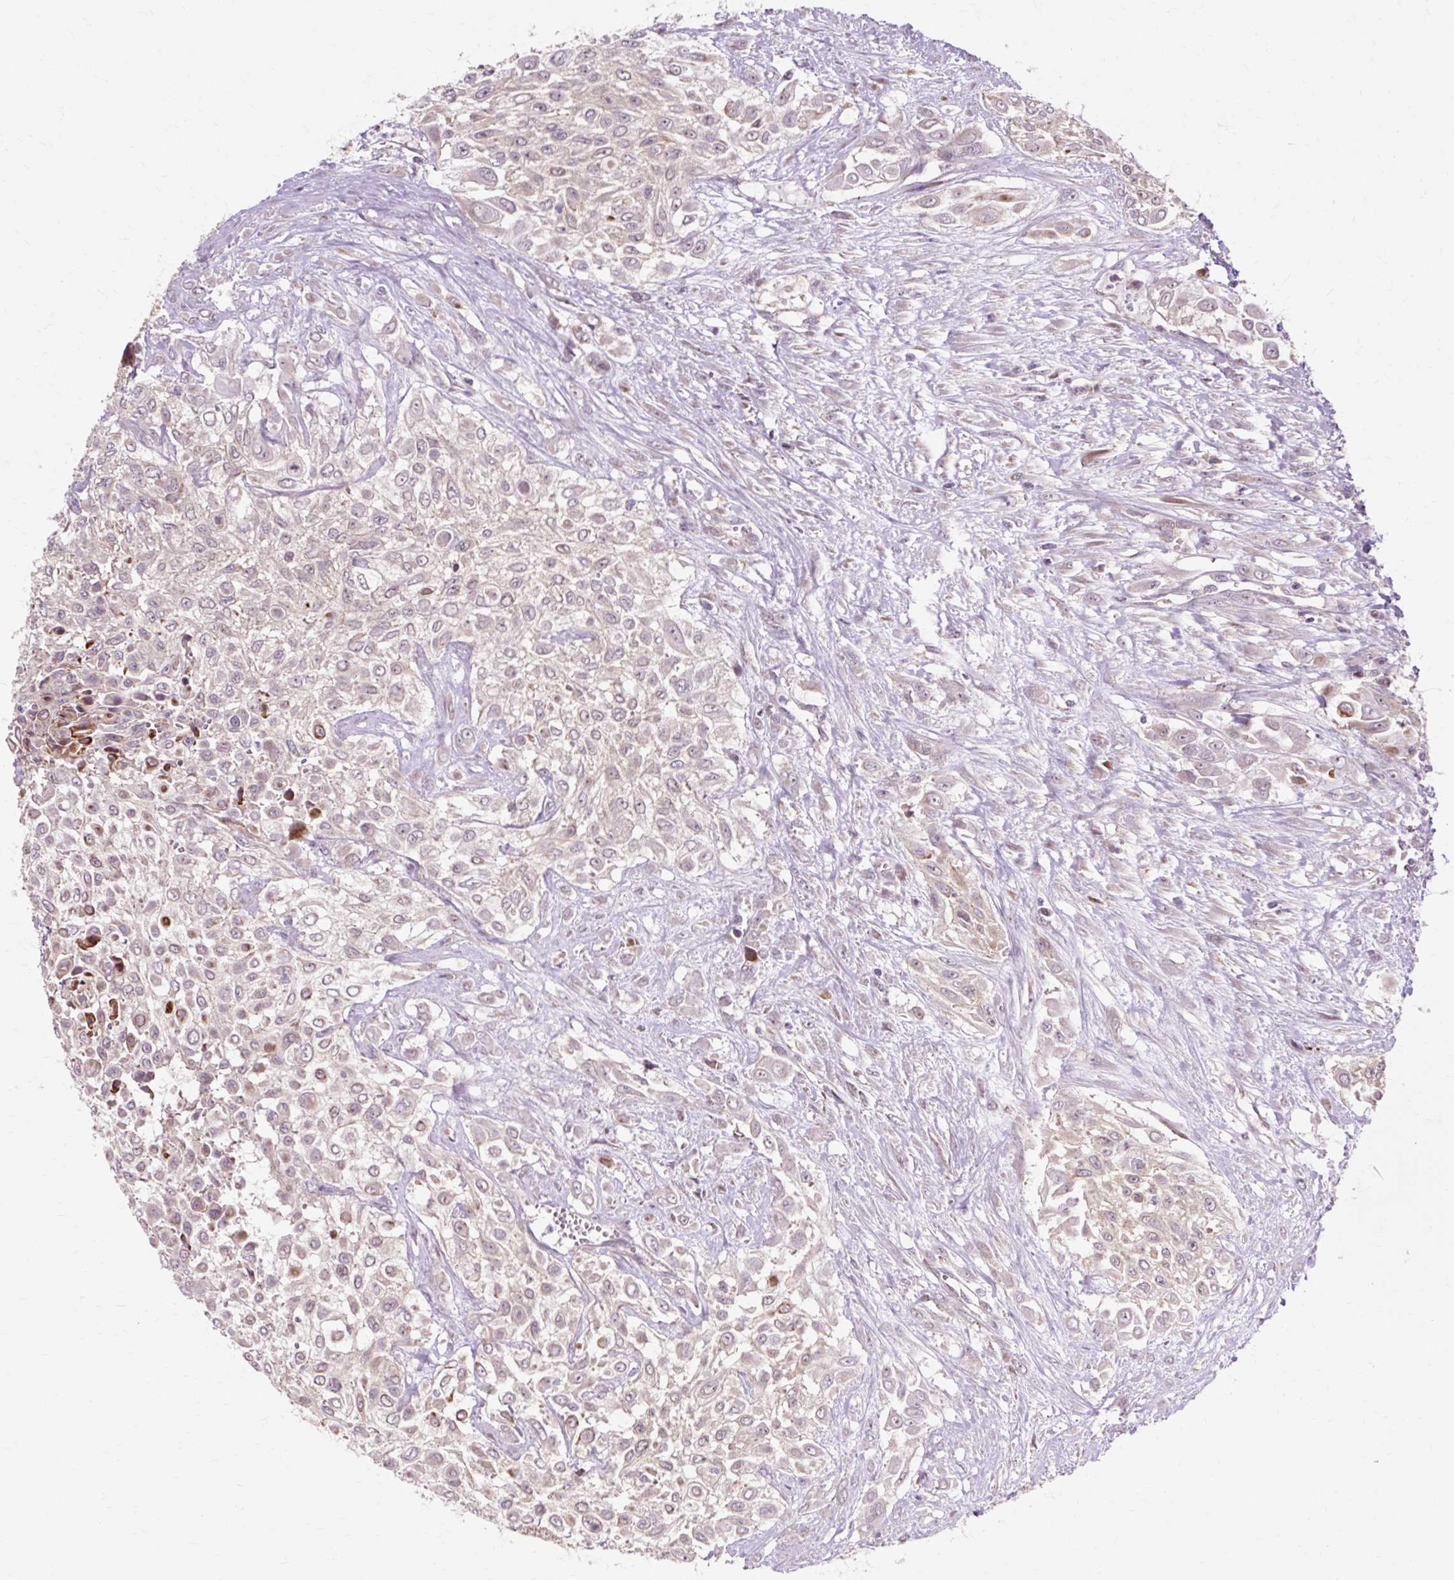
{"staining": {"intensity": "weak", "quantity": "<25%", "location": "cytoplasmic/membranous"}, "tissue": "urothelial cancer", "cell_type": "Tumor cells", "image_type": "cancer", "snomed": [{"axis": "morphology", "description": "Urothelial carcinoma, High grade"}, {"axis": "topography", "description": "Urinary bladder"}], "caption": "Immunohistochemistry (IHC) histopathology image of urothelial cancer stained for a protein (brown), which shows no staining in tumor cells.", "gene": "GEMIN2", "patient": {"sex": "male", "age": 57}}